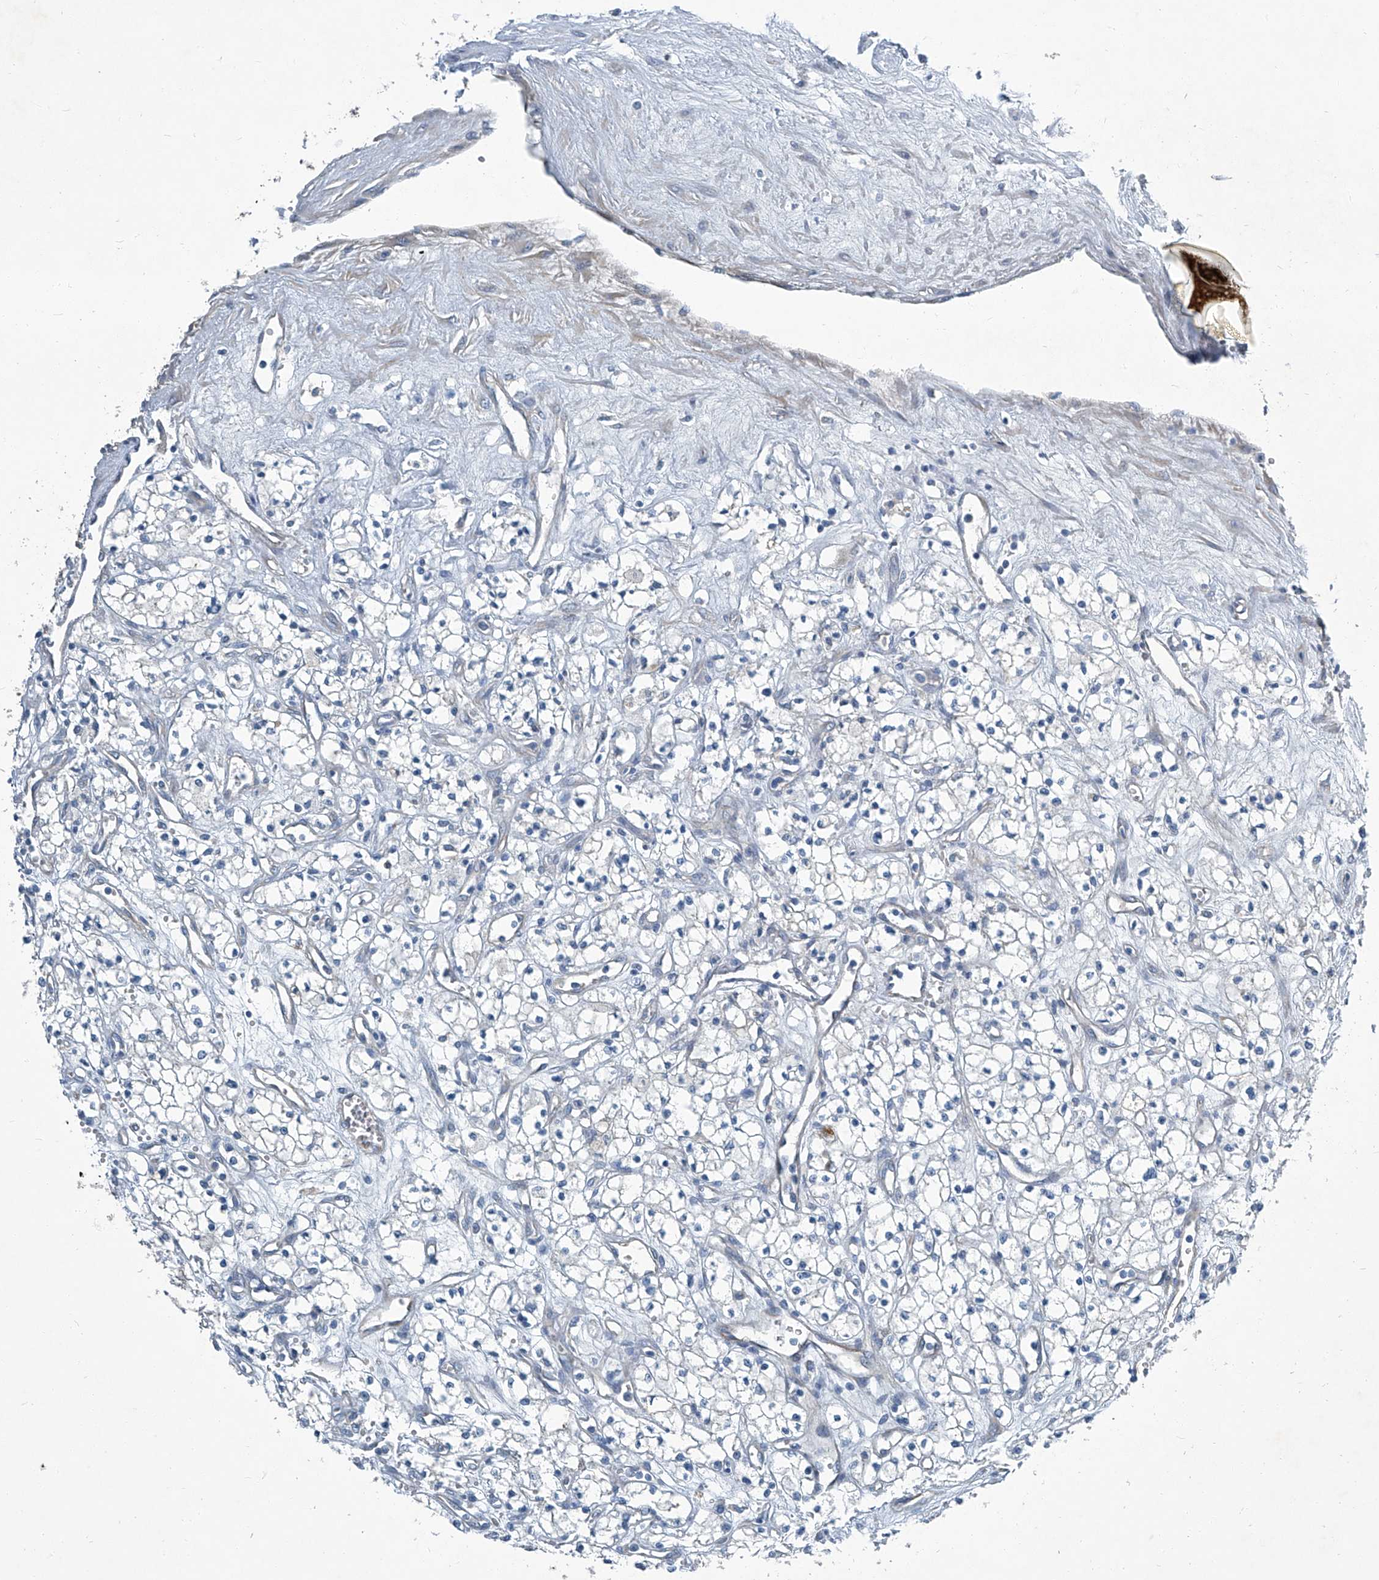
{"staining": {"intensity": "negative", "quantity": "none", "location": "none"}, "tissue": "renal cancer", "cell_type": "Tumor cells", "image_type": "cancer", "snomed": [{"axis": "morphology", "description": "Adenocarcinoma, NOS"}, {"axis": "topography", "description": "Kidney"}], "caption": "An image of renal cancer (adenocarcinoma) stained for a protein reveals no brown staining in tumor cells.", "gene": "SLC26A11", "patient": {"sex": "male", "age": 59}}